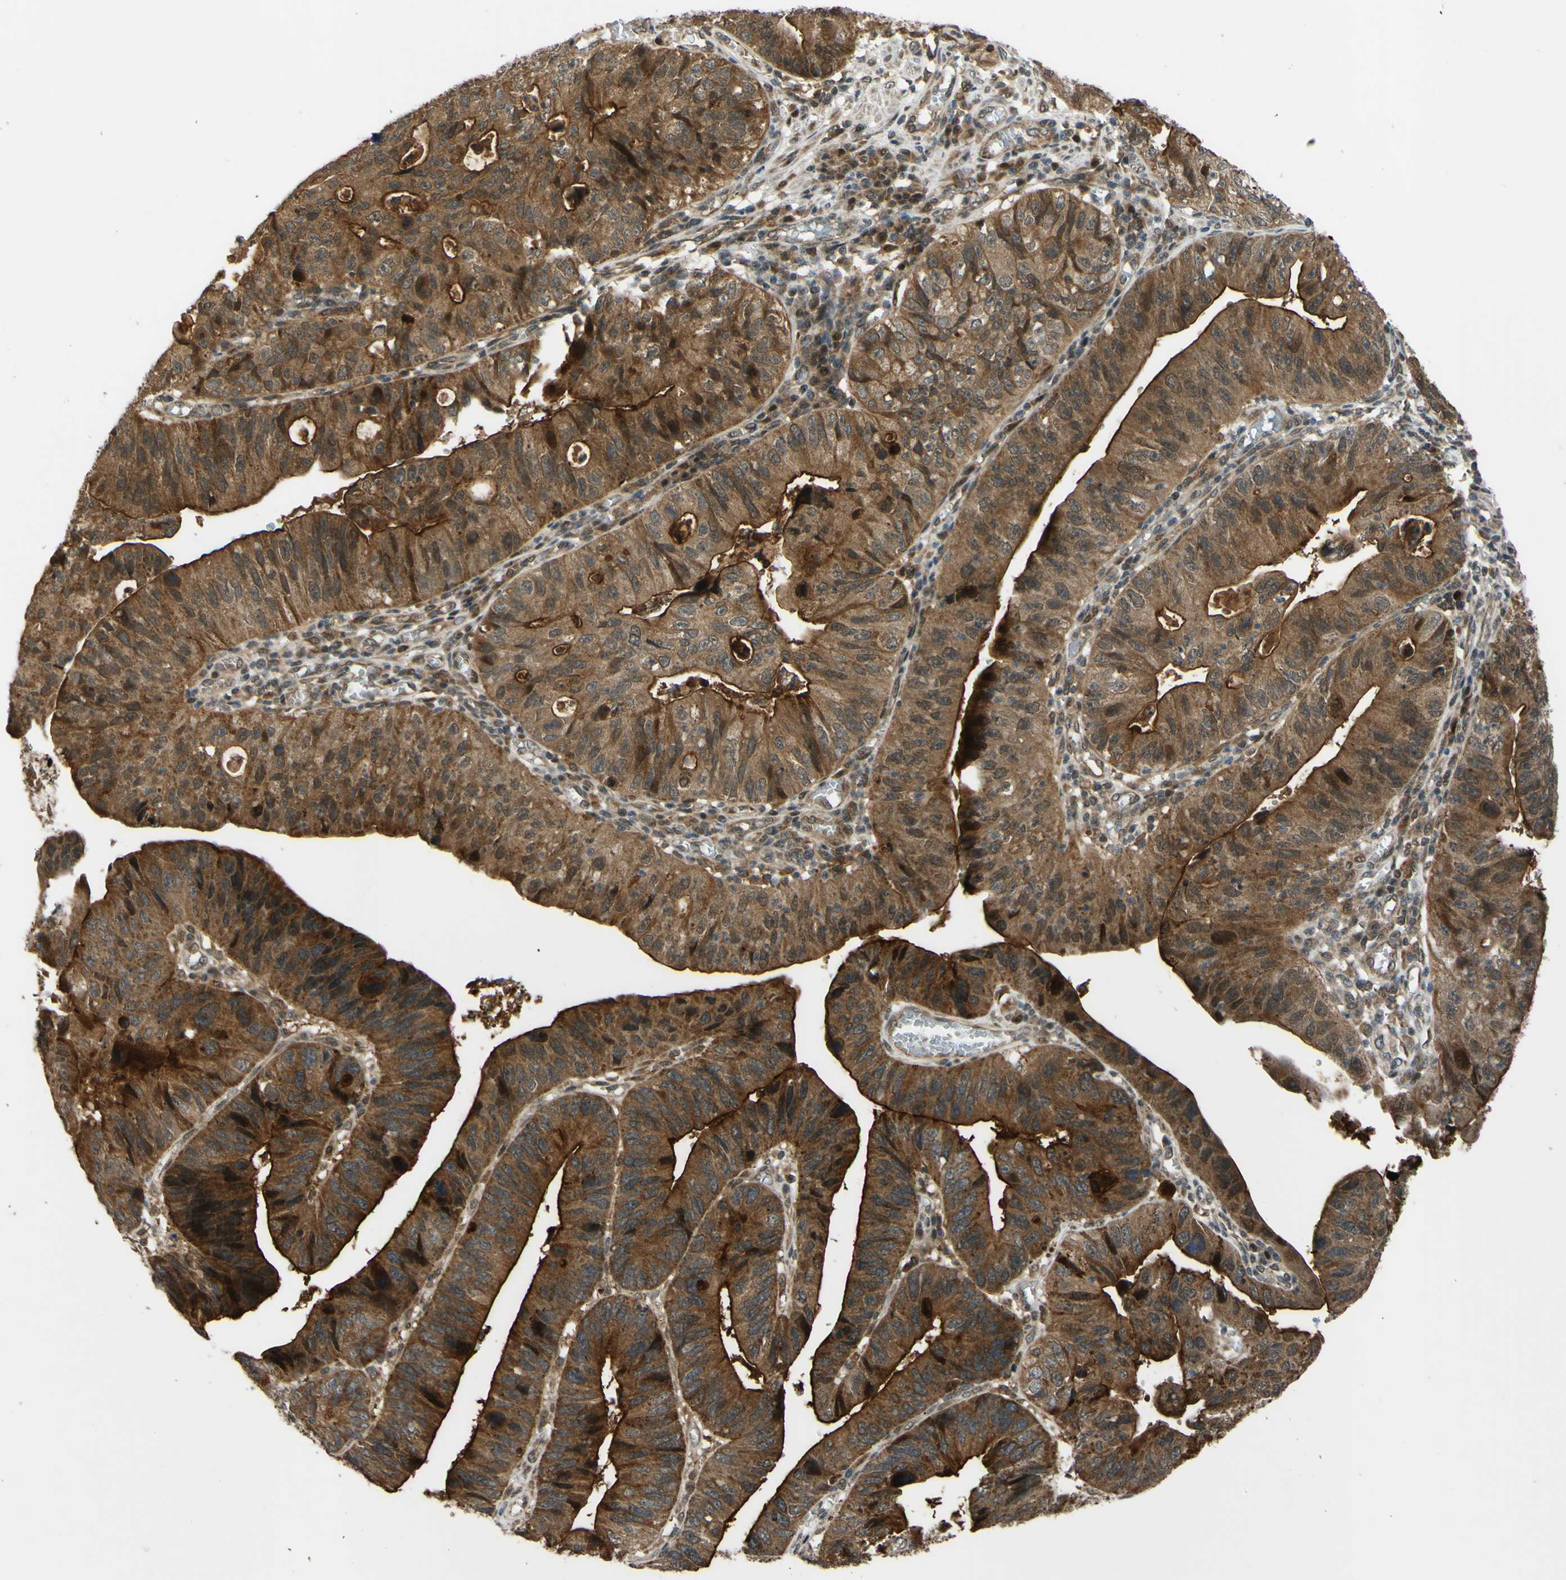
{"staining": {"intensity": "moderate", "quantity": ">75%", "location": "cytoplasmic/membranous"}, "tissue": "stomach cancer", "cell_type": "Tumor cells", "image_type": "cancer", "snomed": [{"axis": "morphology", "description": "Adenocarcinoma, NOS"}, {"axis": "topography", "description": "Stomach"}], "caption": "Immunohistochemistry (IHC) (DAB) staining of stomach adenocarcinoma reveals moderate cytoplasmic/membranous protein positivity in about >75% of tumor cells.", "gene": "ABCC8", "patient": {"sex": "male", "age": 59}}